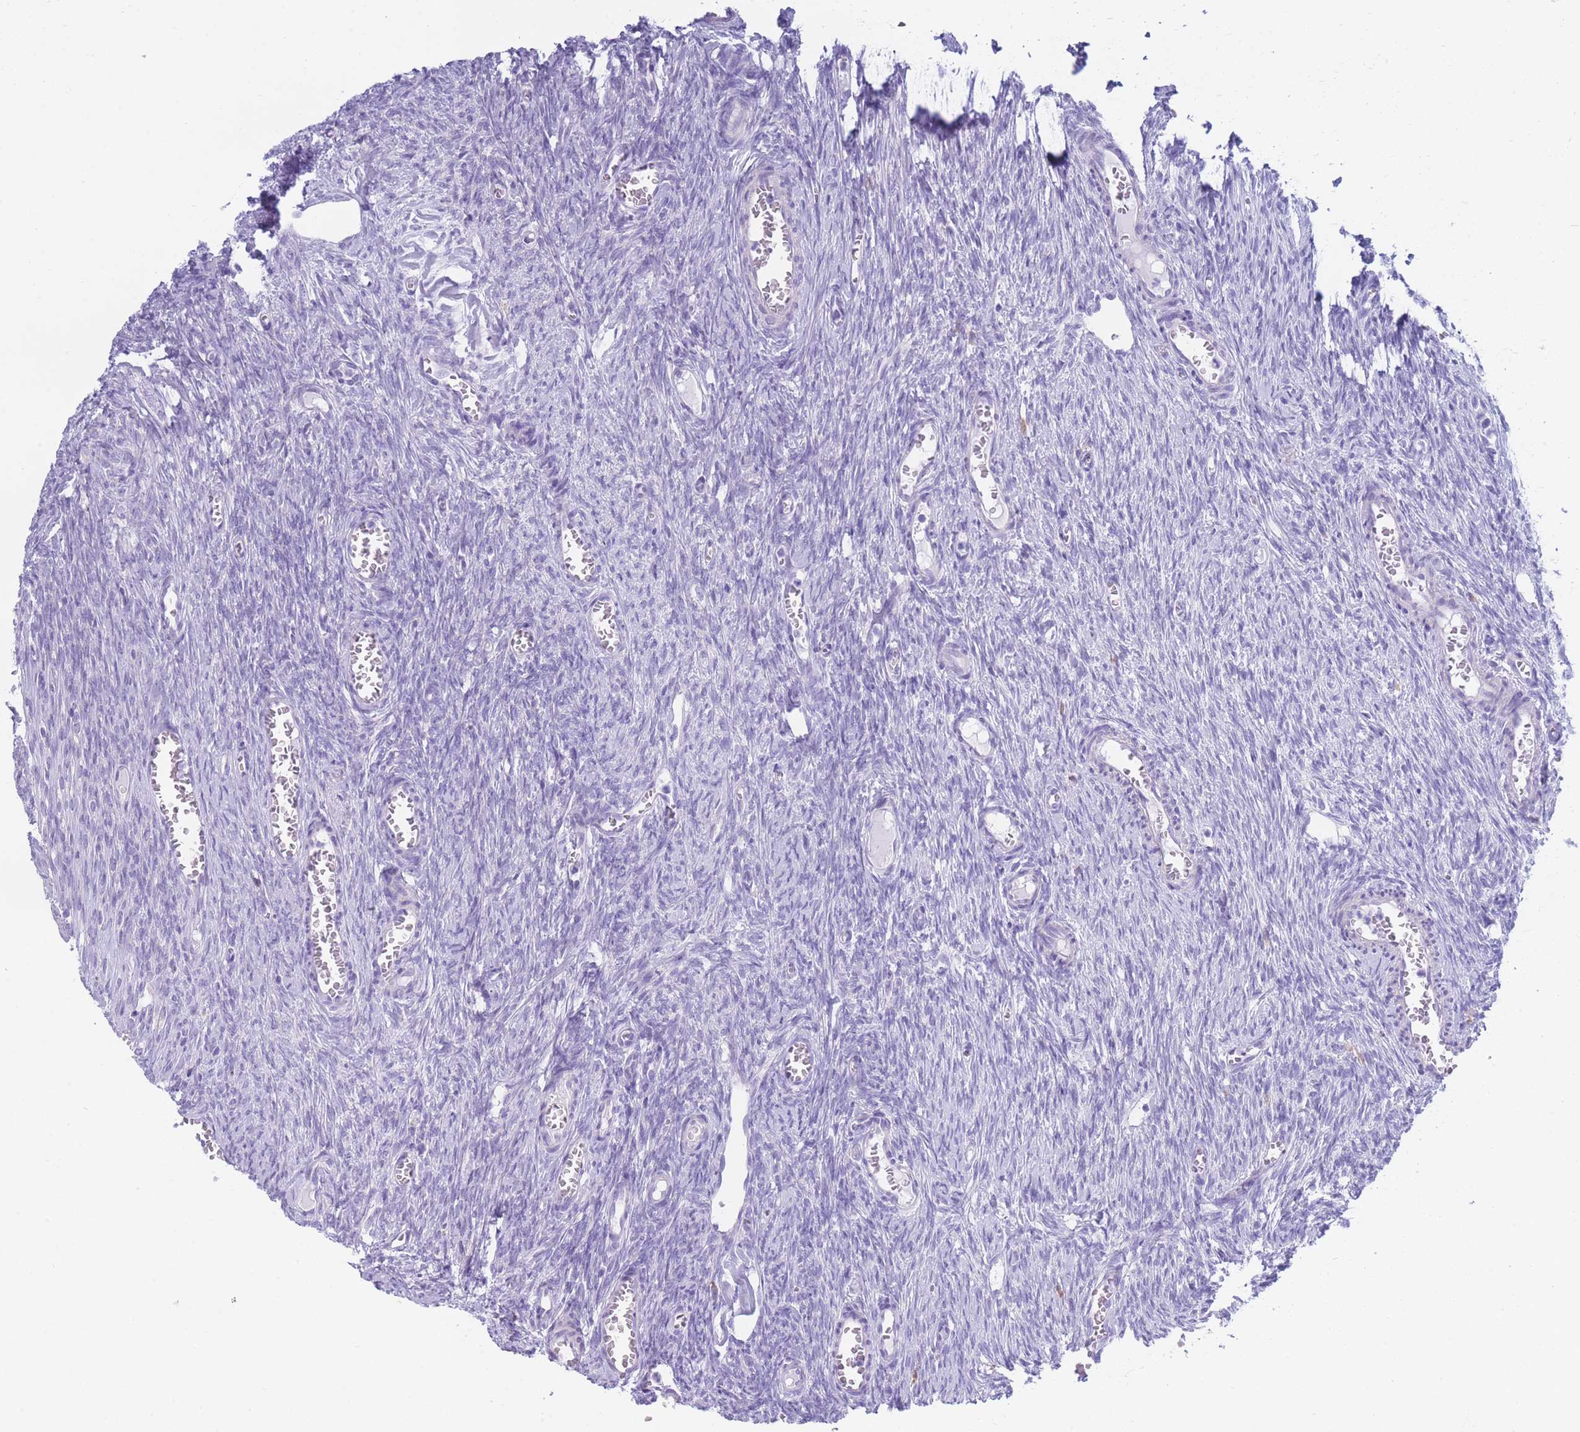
{"staining": {"intensity": "negative", "quantity": "none", "location": "none"}, "tissue": "ovary", "cell_type": "Ovarian stroma cells", "image_type": "normal", "snomed": [{"axis": "morphology", "description": "Normal tissue, NOS"}, {"axis": "topography", "description": "Ovary"}], "caption": "Protein analysis of normal ovary demonstrates no significant positivity in ovarian stroma cells. The staining was performed using DAB (3,3'-diaminobenzidine) to visualize the protein expression in brown, while the nuclei were stained in blue with hematoxylin (Magnification: 20x).", "gene": "XKR8", "patient": {"sex": "female", "age": 44}}